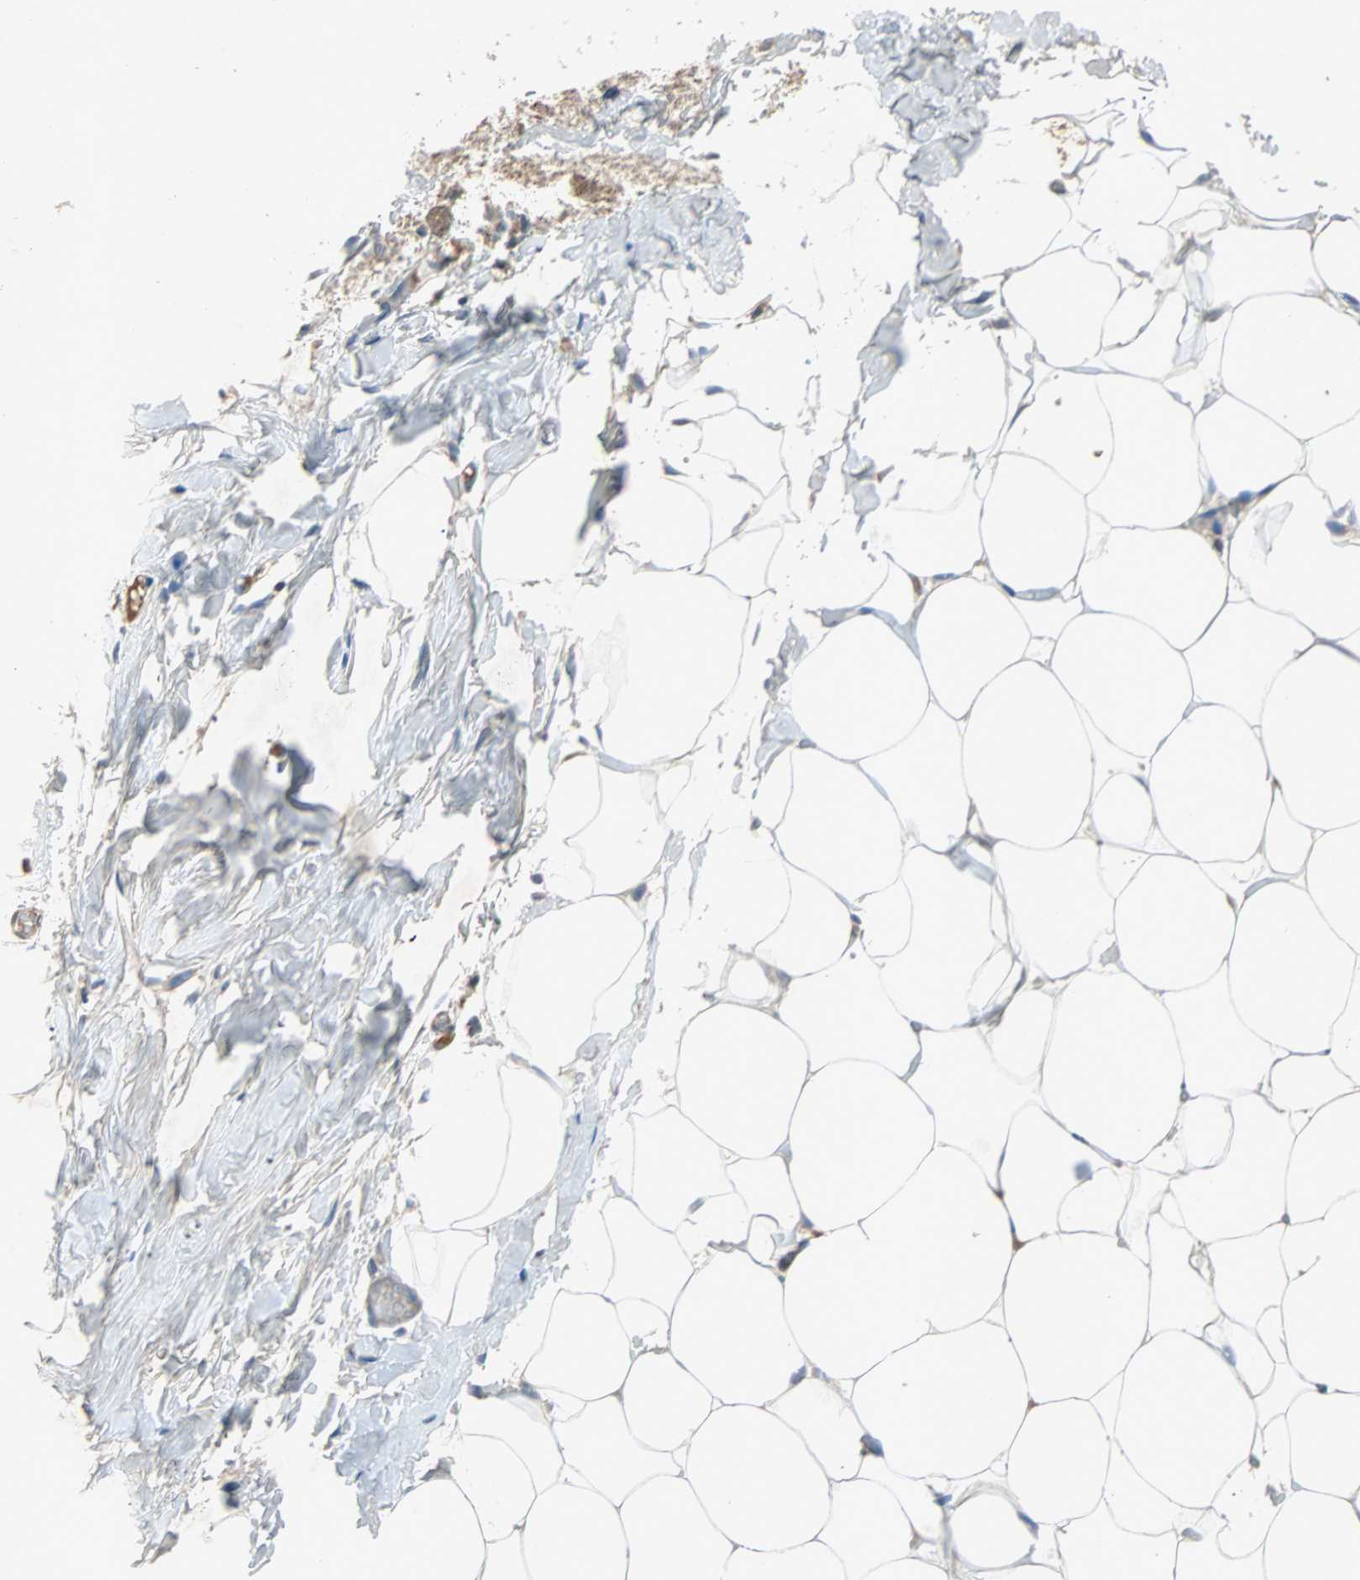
{"staining": {"intensity": "weak", "quantity": "25%-75%", "location": "cytoplasmic/membranous"}, "tissue": "adipose tissue", "cell_type": "Adipocytes", "image_type": "normal", "snomed": [{"axis": "morphology", "description": "Normal tissue, NOS"}, {"axis": "topography", "description": "Breast"}, {"axis": "topography", "description": "Adipose tissue"}], "caption": "Adipose tissue stained with IHC shows weak cytoplasmic/membranous expression in approximately 25%-75% of adipocytes.", "gene": "XYLT1", "patient": {"sex": "female", "age": 25}}